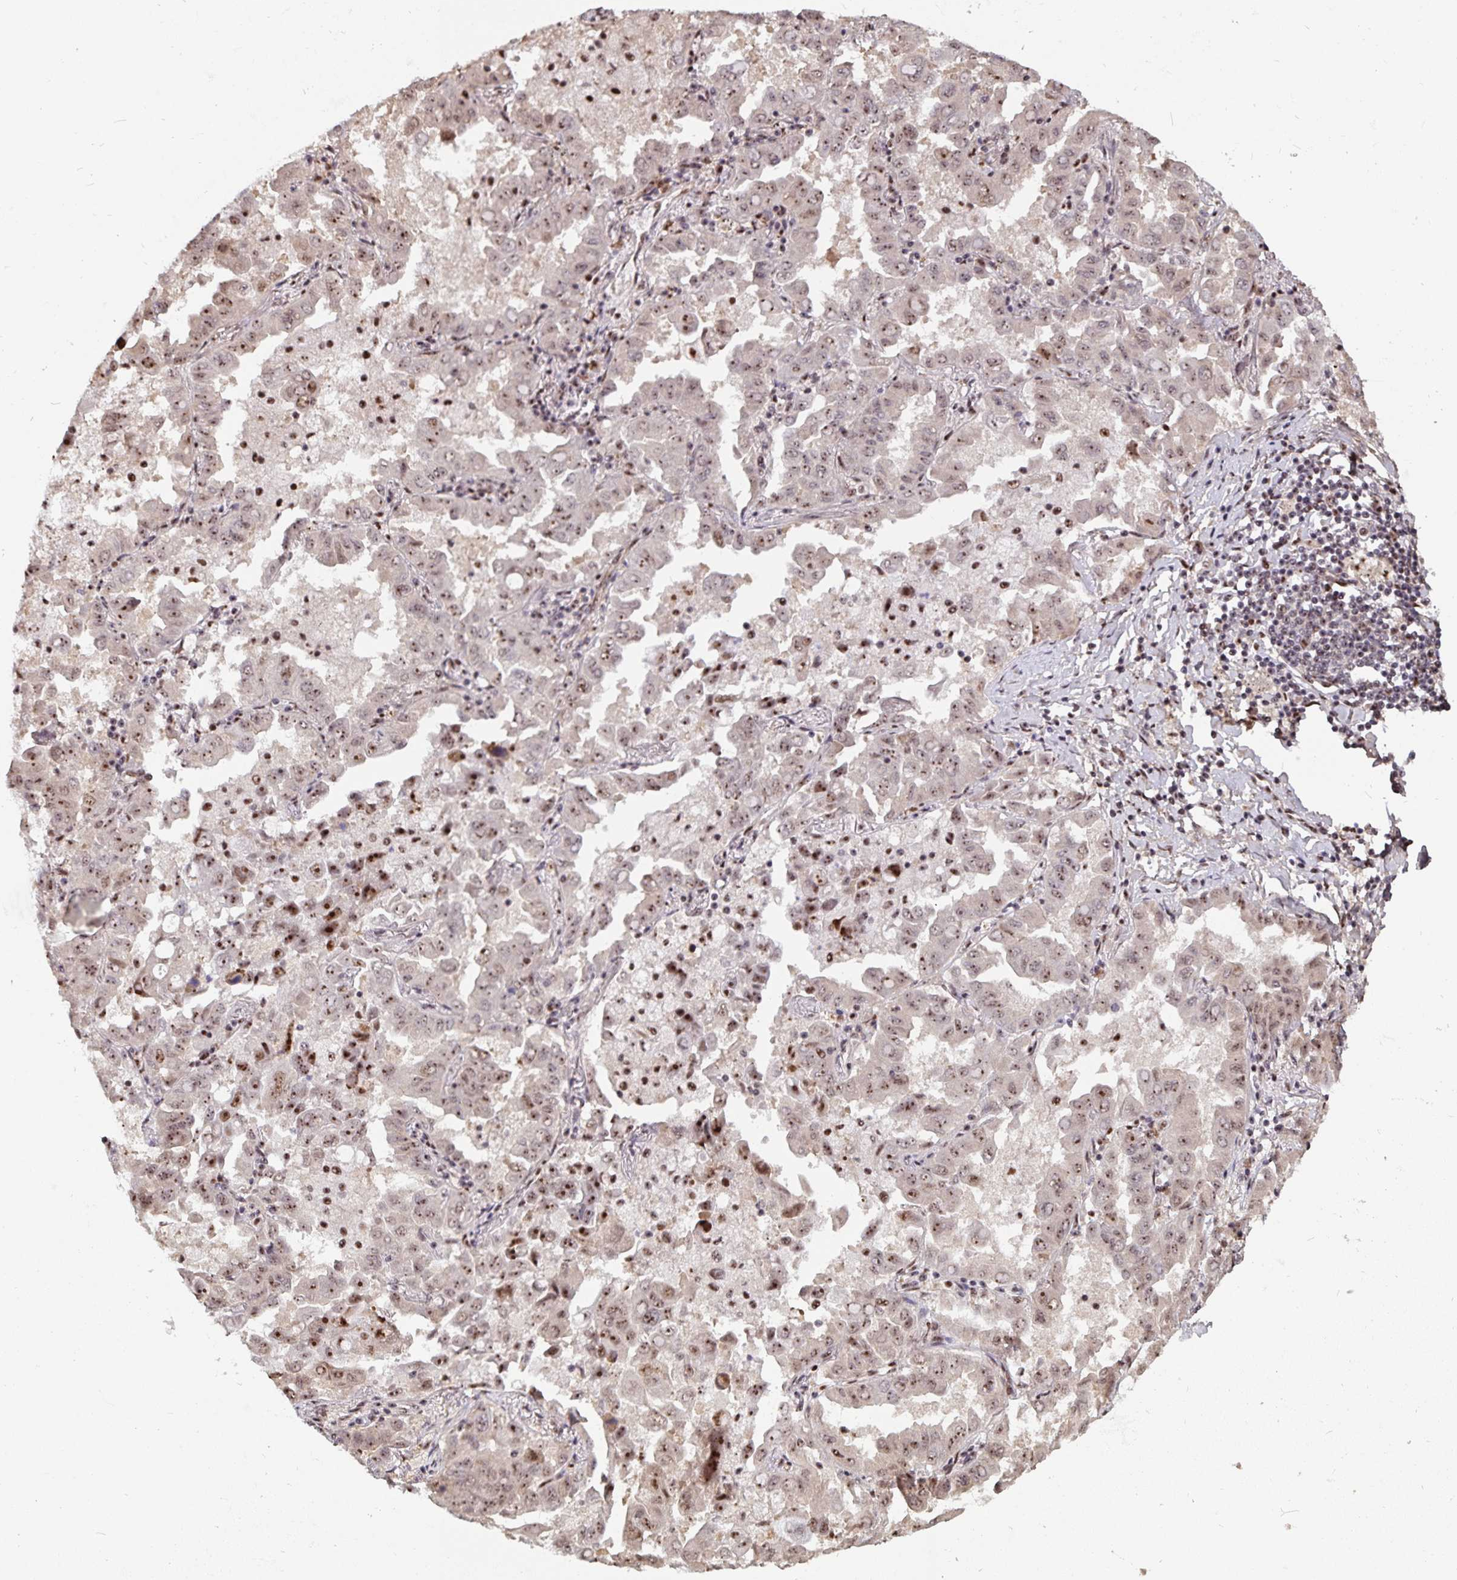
{"staining": {"intensity": "moderate", "quantity": ">75%", "location": "nuclear"}, "tissue": "lung cancer", "cell_type": "Tumor cells", "image_type": "cancer", "snomed": [{"axis": "morphology", "description": "Adenocarcinoma, NOS"}, {"axis": "topography", "description": "Lung"}], "caption": "High-power microscopy captured an immunohistochemistry (IHC) micrograph of lung adenocarcinoma, revealing moderate nuclear expression in about >75% of tumor cells.", "gene": "LAS1L", "patient": {"sex": "male", "age": 64}}